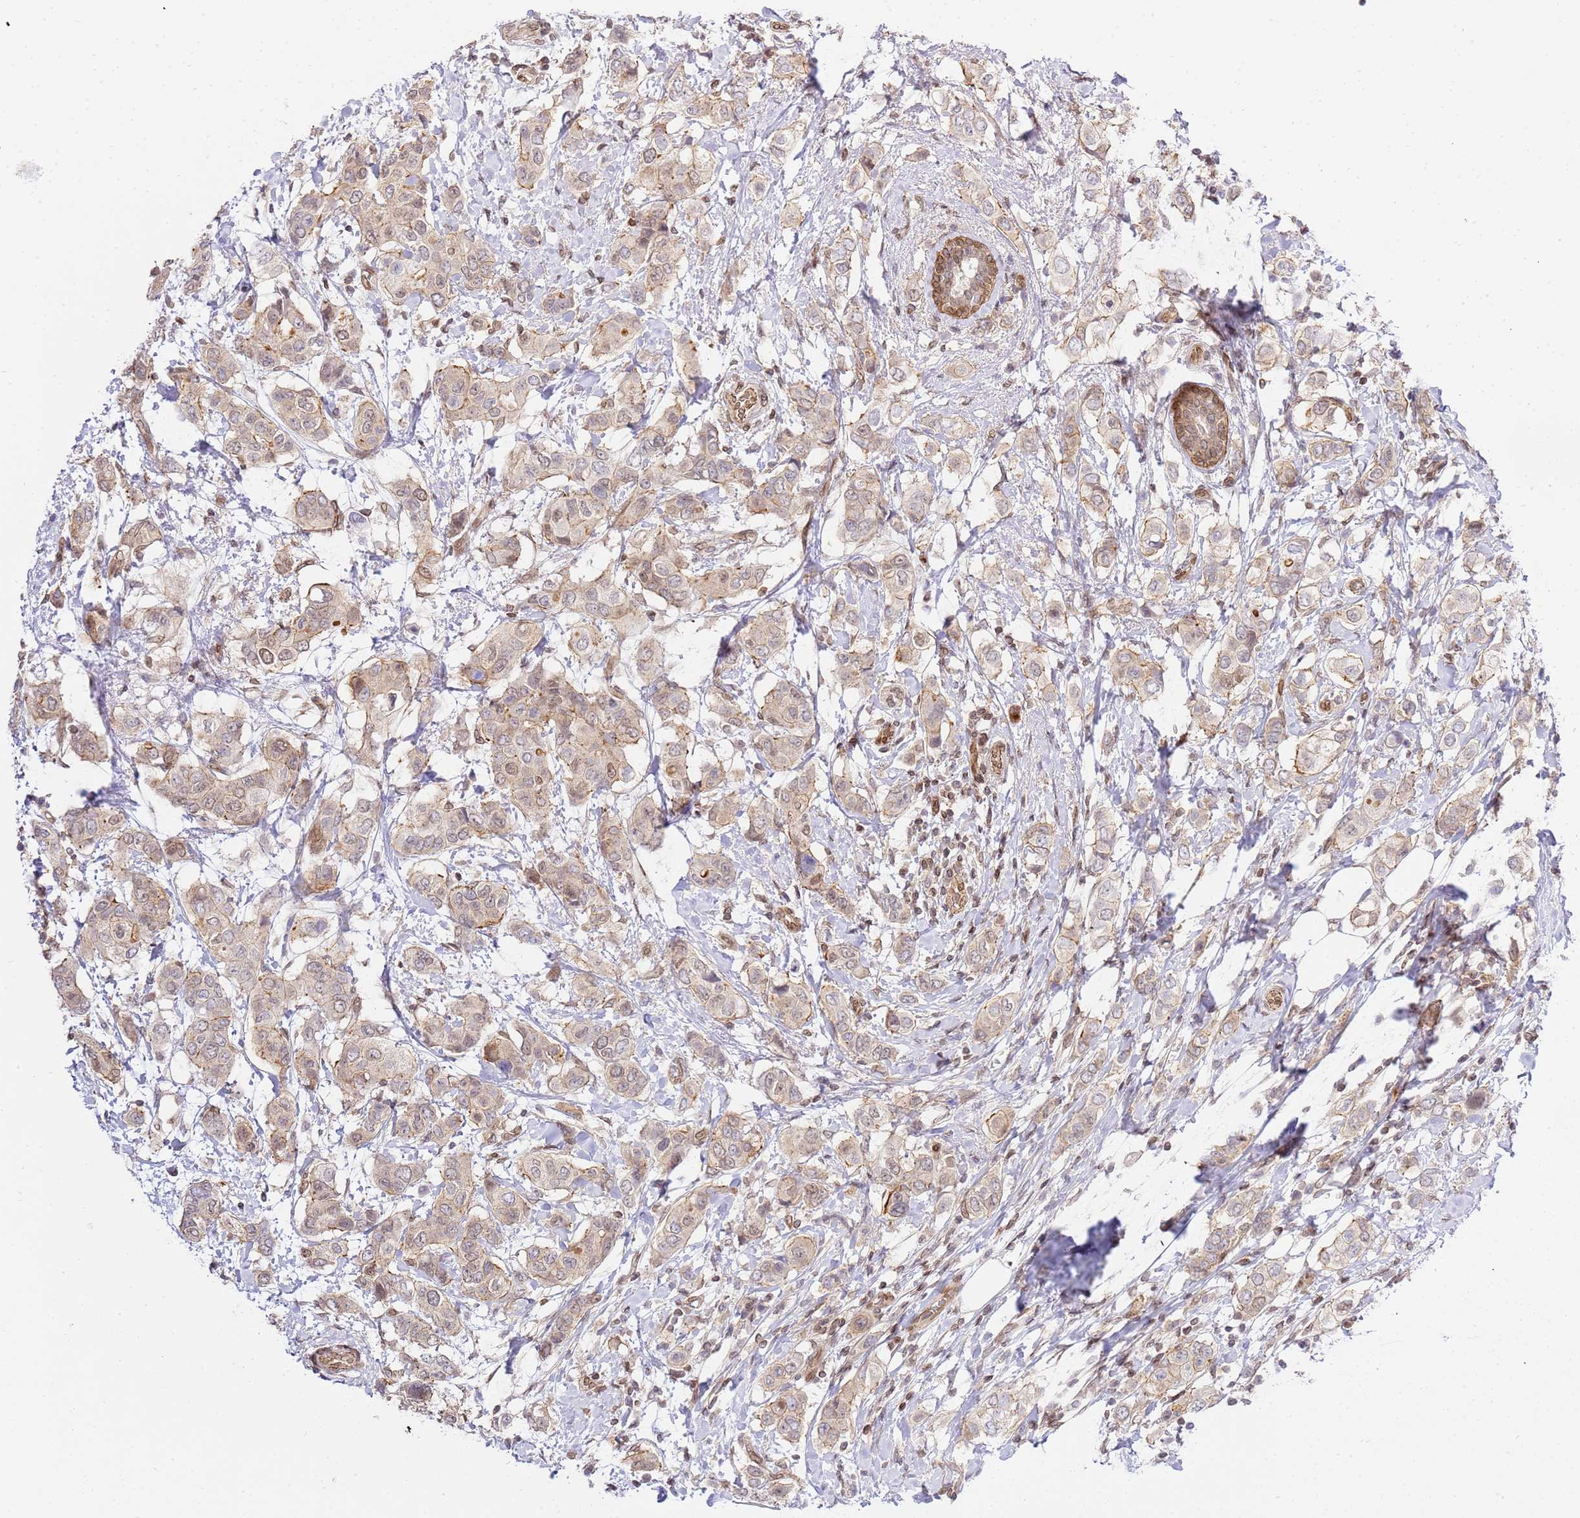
{"staining": {"intensity": "weak", "quantity": "25%-75%", "location": "cytoplasmic/membranous"}, "tissue": "breast cancer", "cell_type": "Tumor cells", "image_type": "cancer", "snomed": [{"axis": "morphology", "description": "Lobular carcinoma"}, {"axis": "topography", "description": "Breast"}], "caption": "High-magnification brightfield microscopy of breast cancer (lobular carcinoma) stained with DAB (brown) and counterstained with hematoxylin (blue). tumor cells exhibit weak cytoplasmic/membranous expression is identified in approximately25%-75% of cells.", "gene": "TRIM37", "patient": {"sex": "female", "age": 51}}